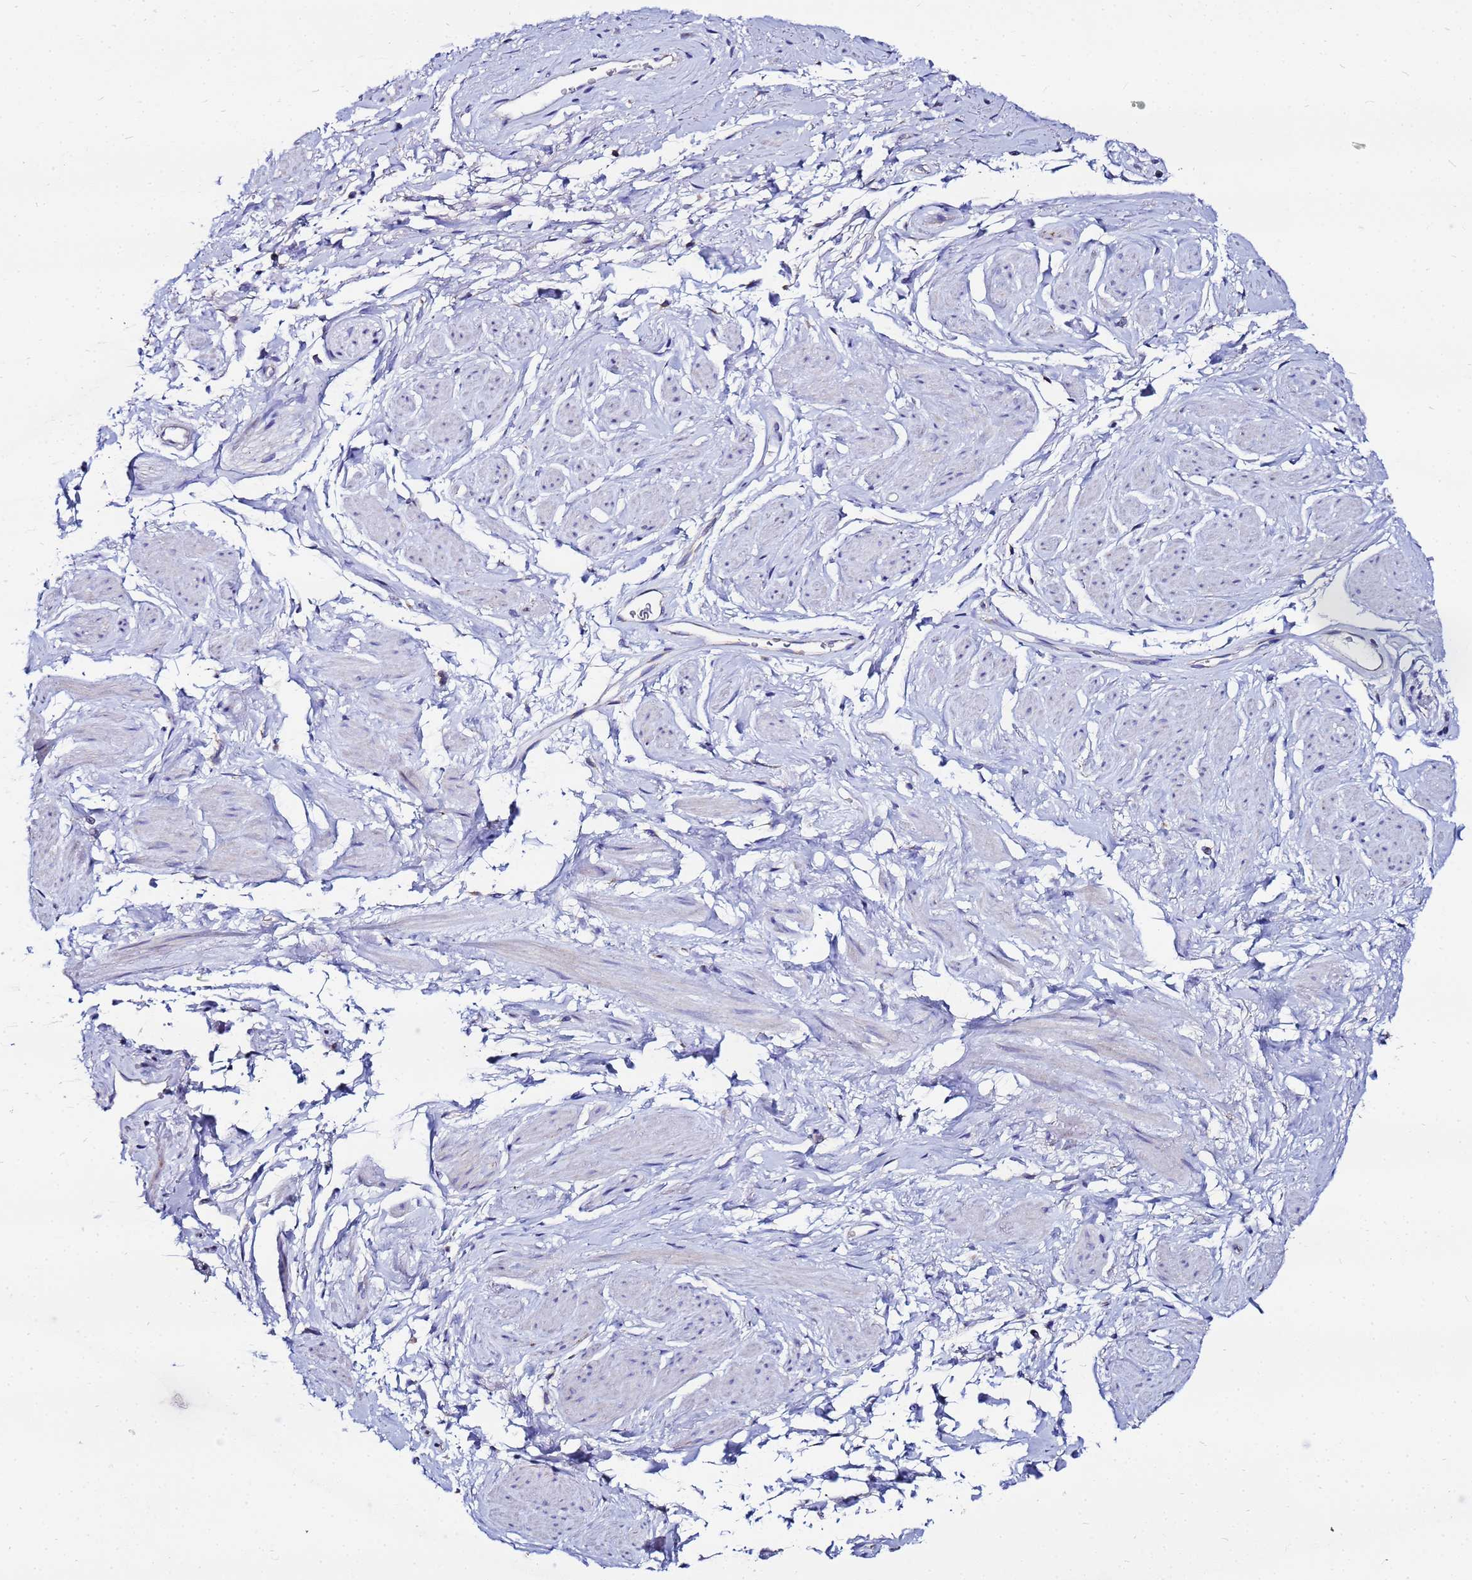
{"staining": {"intensity": "negative", "quantity": "none", "location": "none"}, "tissue": "adipose tissue", "cell_type": "Adipocytes", "image_type": "normal", "snomed": [{"axis": "morphology", "description": "Normal tissue, NOS"}, {"axis": "morphology", "description": "Adenocarcinoma, NOS"}, {"axis": "topography", "description": "Rectum"}, {"axis": "topography", "description": "Vagina"}, {"axis": "topography", "description": "Peripheral nerve tissue"}], "caption": "A histopathology image of human adipose tissue is negative for staining in adipocytes. (DAB IHC, high magnification).", "gene": "FAHD2A", "patient": {"sex": "female", "age": 71}}